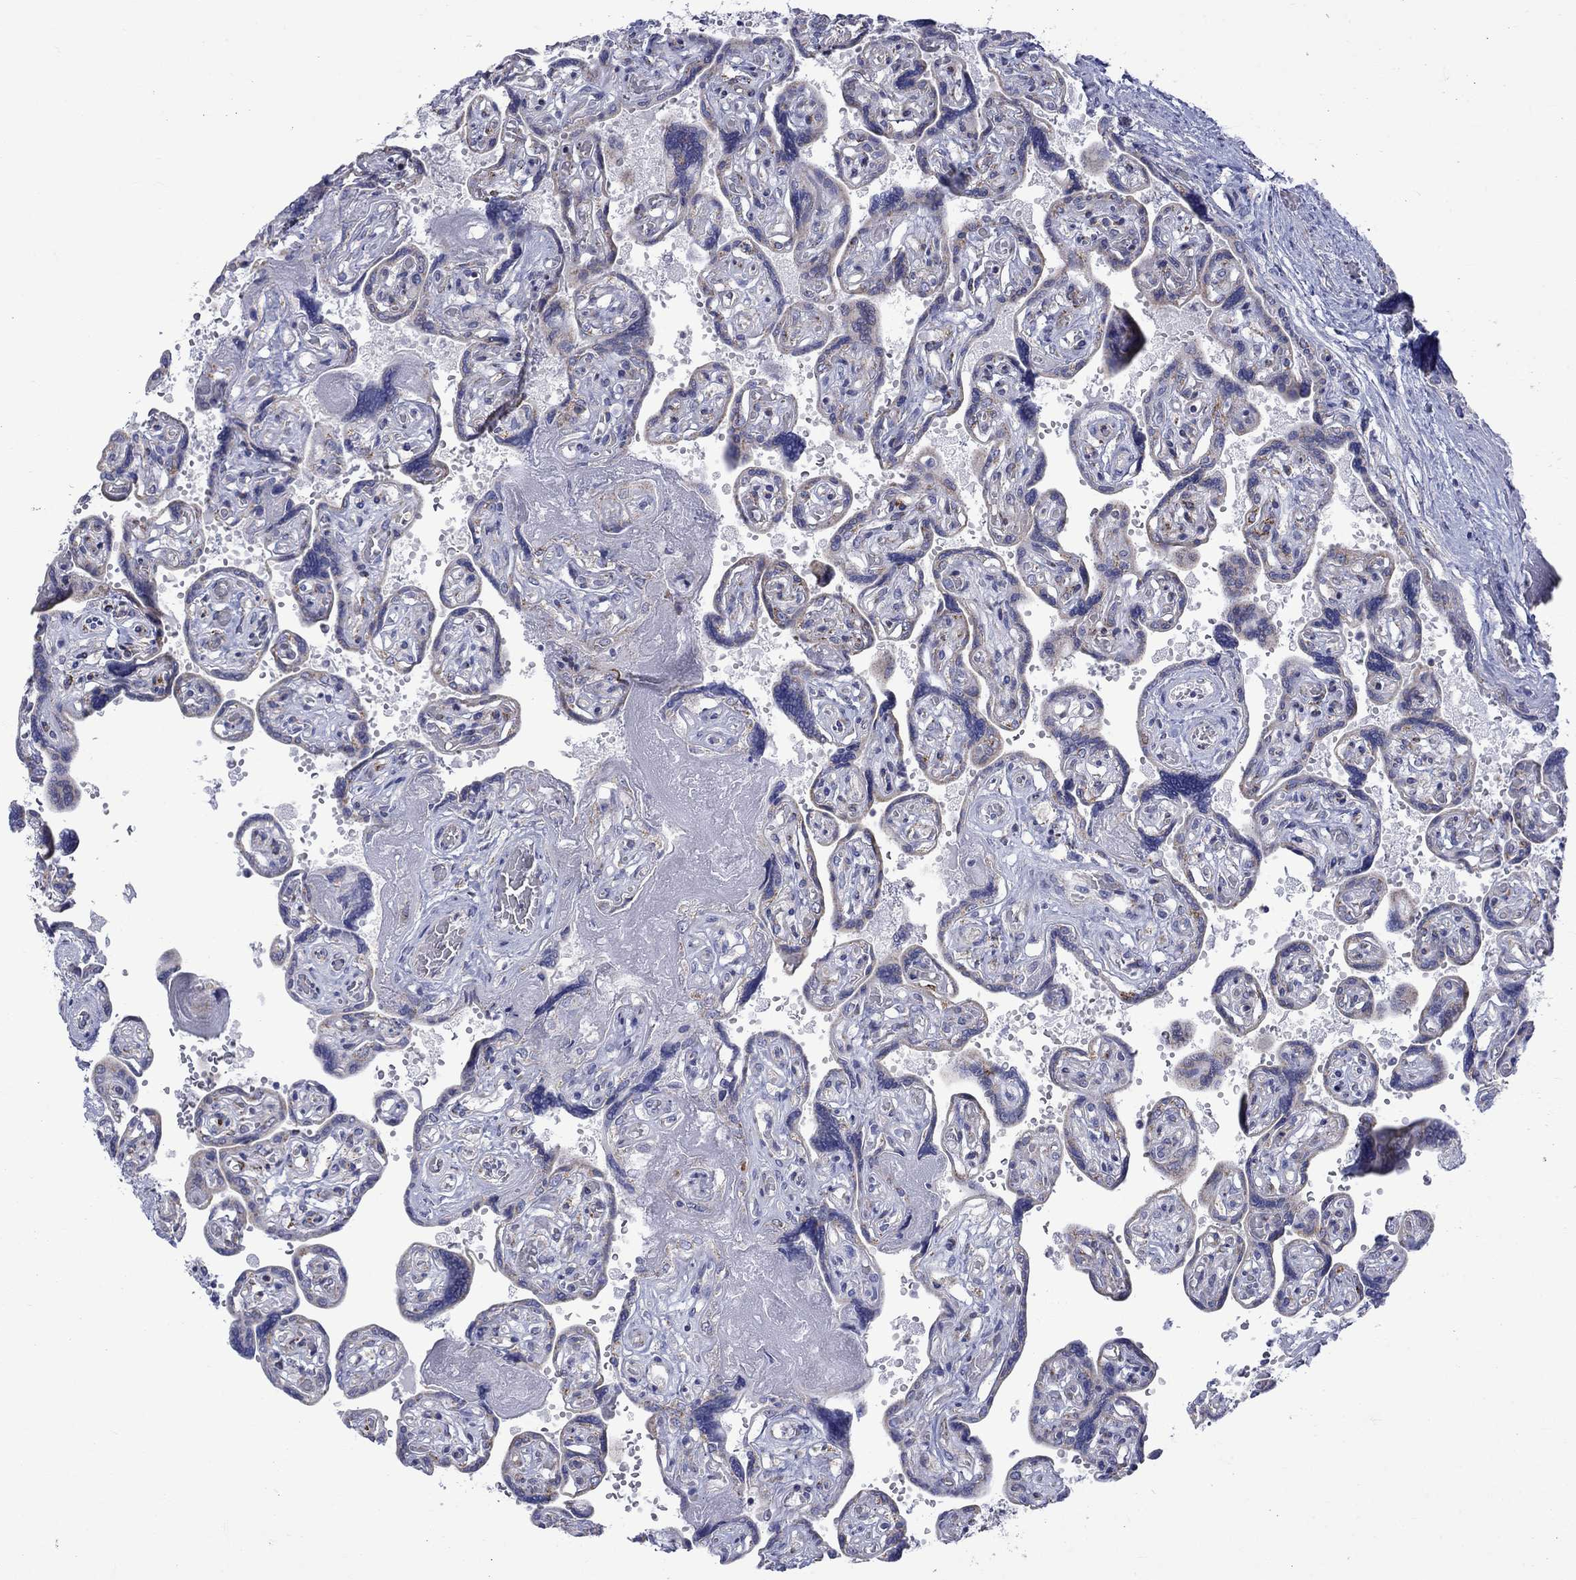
{"staining": {"intensity": "moderate", "quantity": "<25%", "location": "cytoplasmic/membranous"}, "tissue": "placenta", "cell_type": "Trophoblastic cells", "image_type": "normal", "snomed": [{"axis": "morphology", "description": "Normal tissue, NOS"}, {"axis": "topography", "description": "Placenta"}], "caption": "The histopathology image displays immunohistochemical staining of unremarkable placenta. There is moderate cytoplasmic/membranous staining is present in about <25% of trophoblastic cells. (Stains: DAB in brown, nuclei in blue, Microscopy: brightfield microscopy at high magnification).", "gene": "CISD1", "patient": {"sex": "female", "age": 32}}